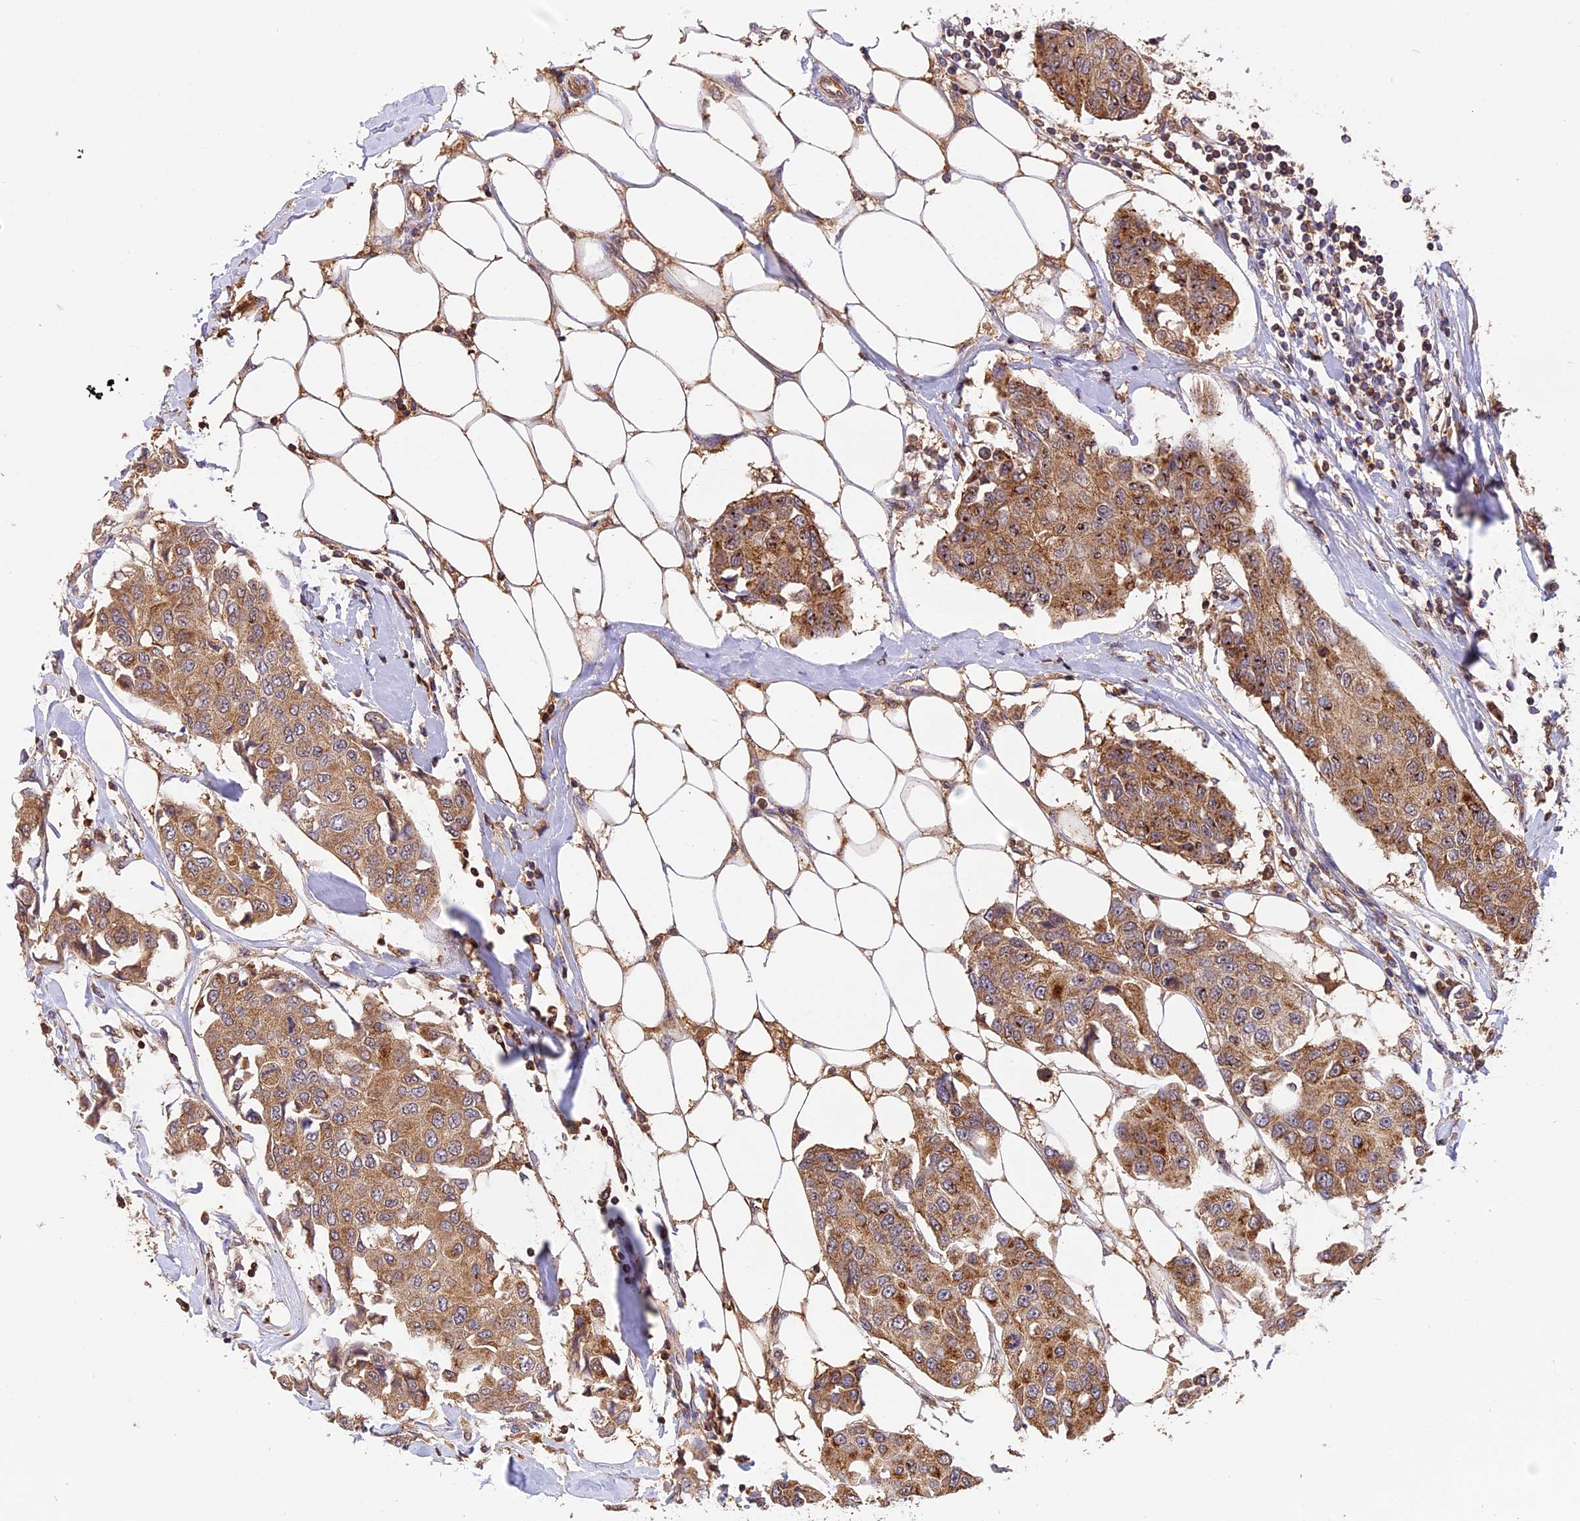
{"staining": {"intensity": "moderate", "quantity": ">75%", "location": "cytoplasmic/membranous"}, "tissue": "breast cancer", "cell_type": "Tumor cells", "image_type": "cancer", "snomed": [{"axis": "morphology", "description": "Duct carcinoma"}, {"axis": "topography", "description": "Breast"}], "caption": "Brown immunohistochemical staining in breast invasive ductal carcinoma shows moderate cytoplasmic/membranous positivity in approximately >75% of tumor cells. (Stains: DAB (3,3'-diaminobenzidine) in brown, nuclei in blue, Microscopy: brightfield microscopy at high magnification).", "gene": "PEX3", "patient": {"sex": "female", "age": 80}}